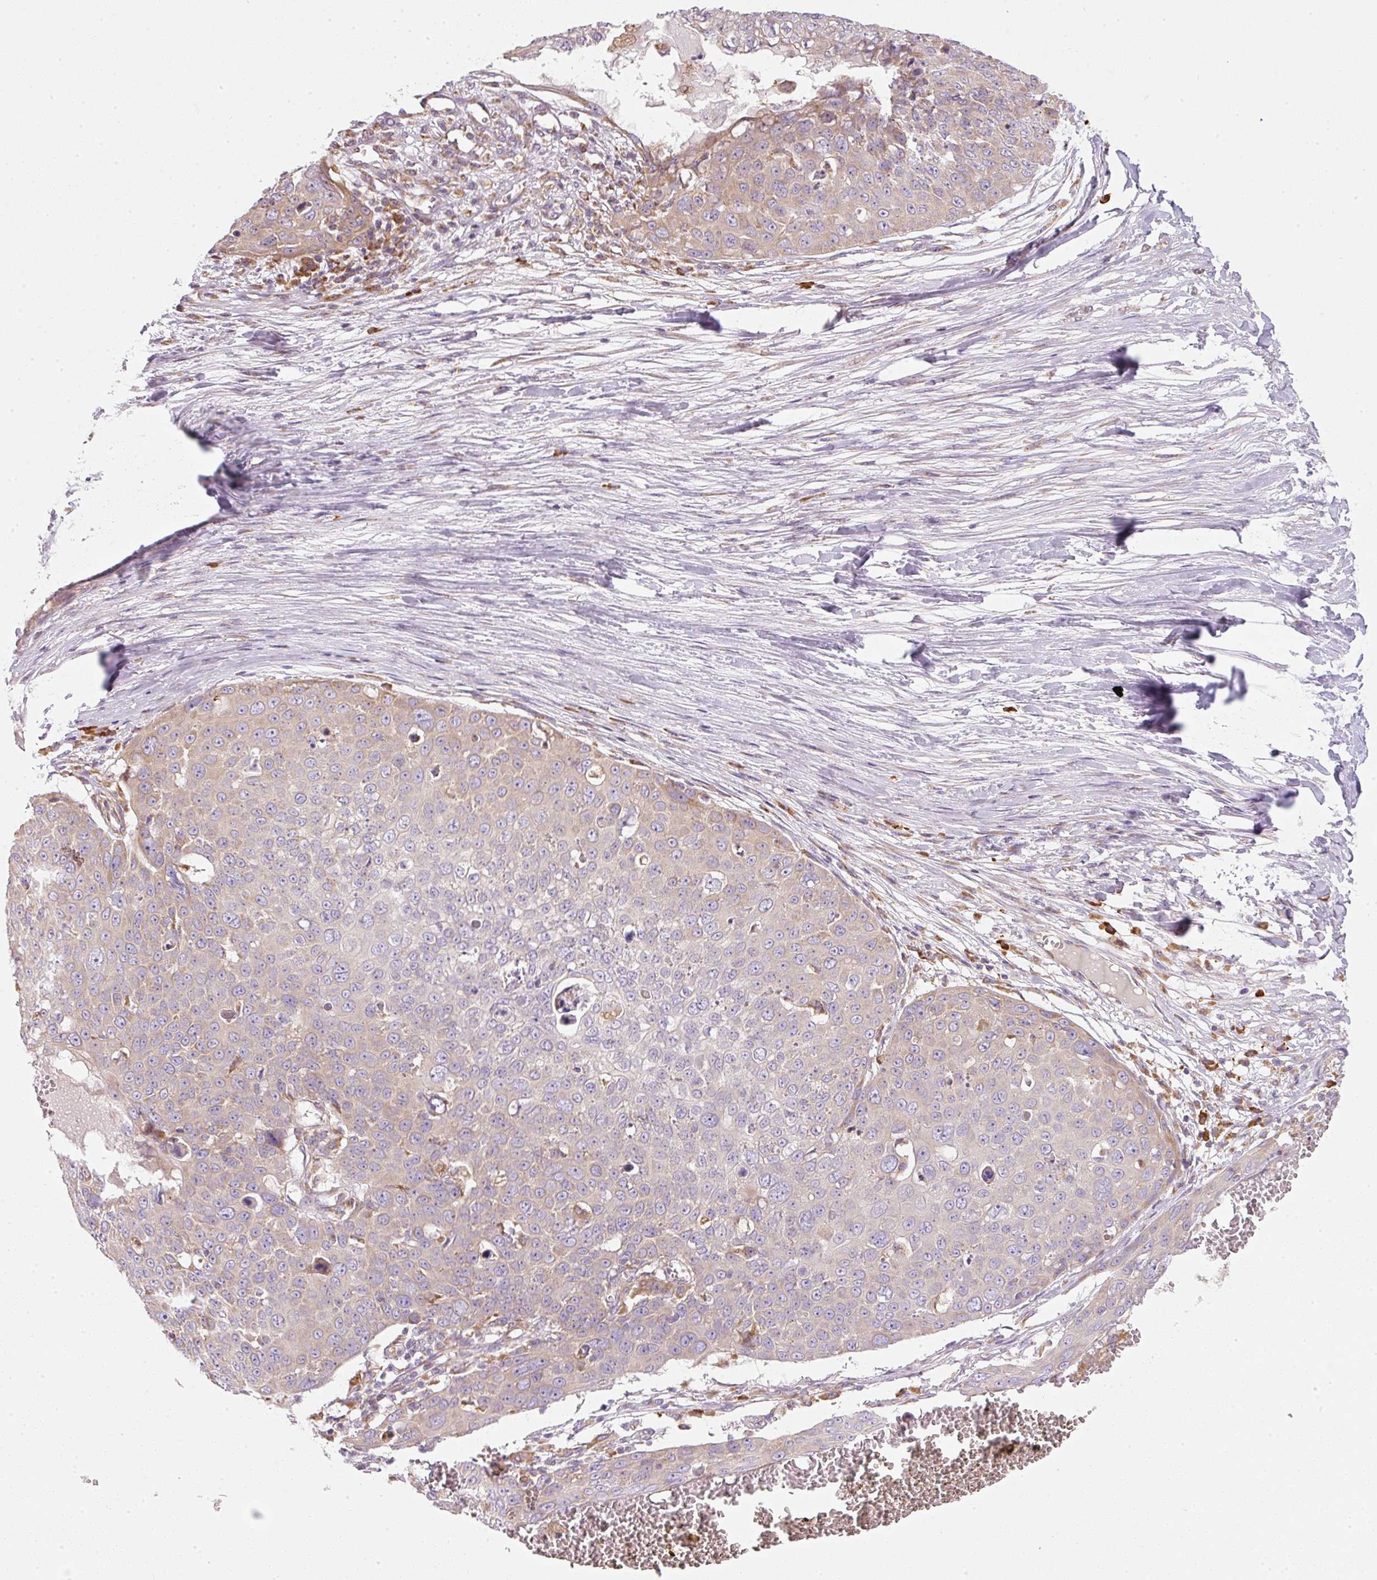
{"staining": {"intensity": "weak", "quantity": "25%-75%", "location": "cytoplasmic/membranous"}, "tissue": "skin cancer", "cell_type": "Tumor cells", "image_type": "cancer", "snomed": [{"axis": "morphology", "description": "Squamous cell carcinoma, NOS"}, {"axis": "topography", "description": "Skin"}], "caption": "IHC micrograph of neoplastic tissue: squamous cell carcinoma (skin) stained using immunohistochemistry (IHC) demonstrates low levels of weak protein expression localized specifically in the cytoplasmic/membranous of tumor cells, appearing as a cytoplasmic/membranous brown color.", "gene": "MORN4", "patient": {"sex": "male", "age": 71}}